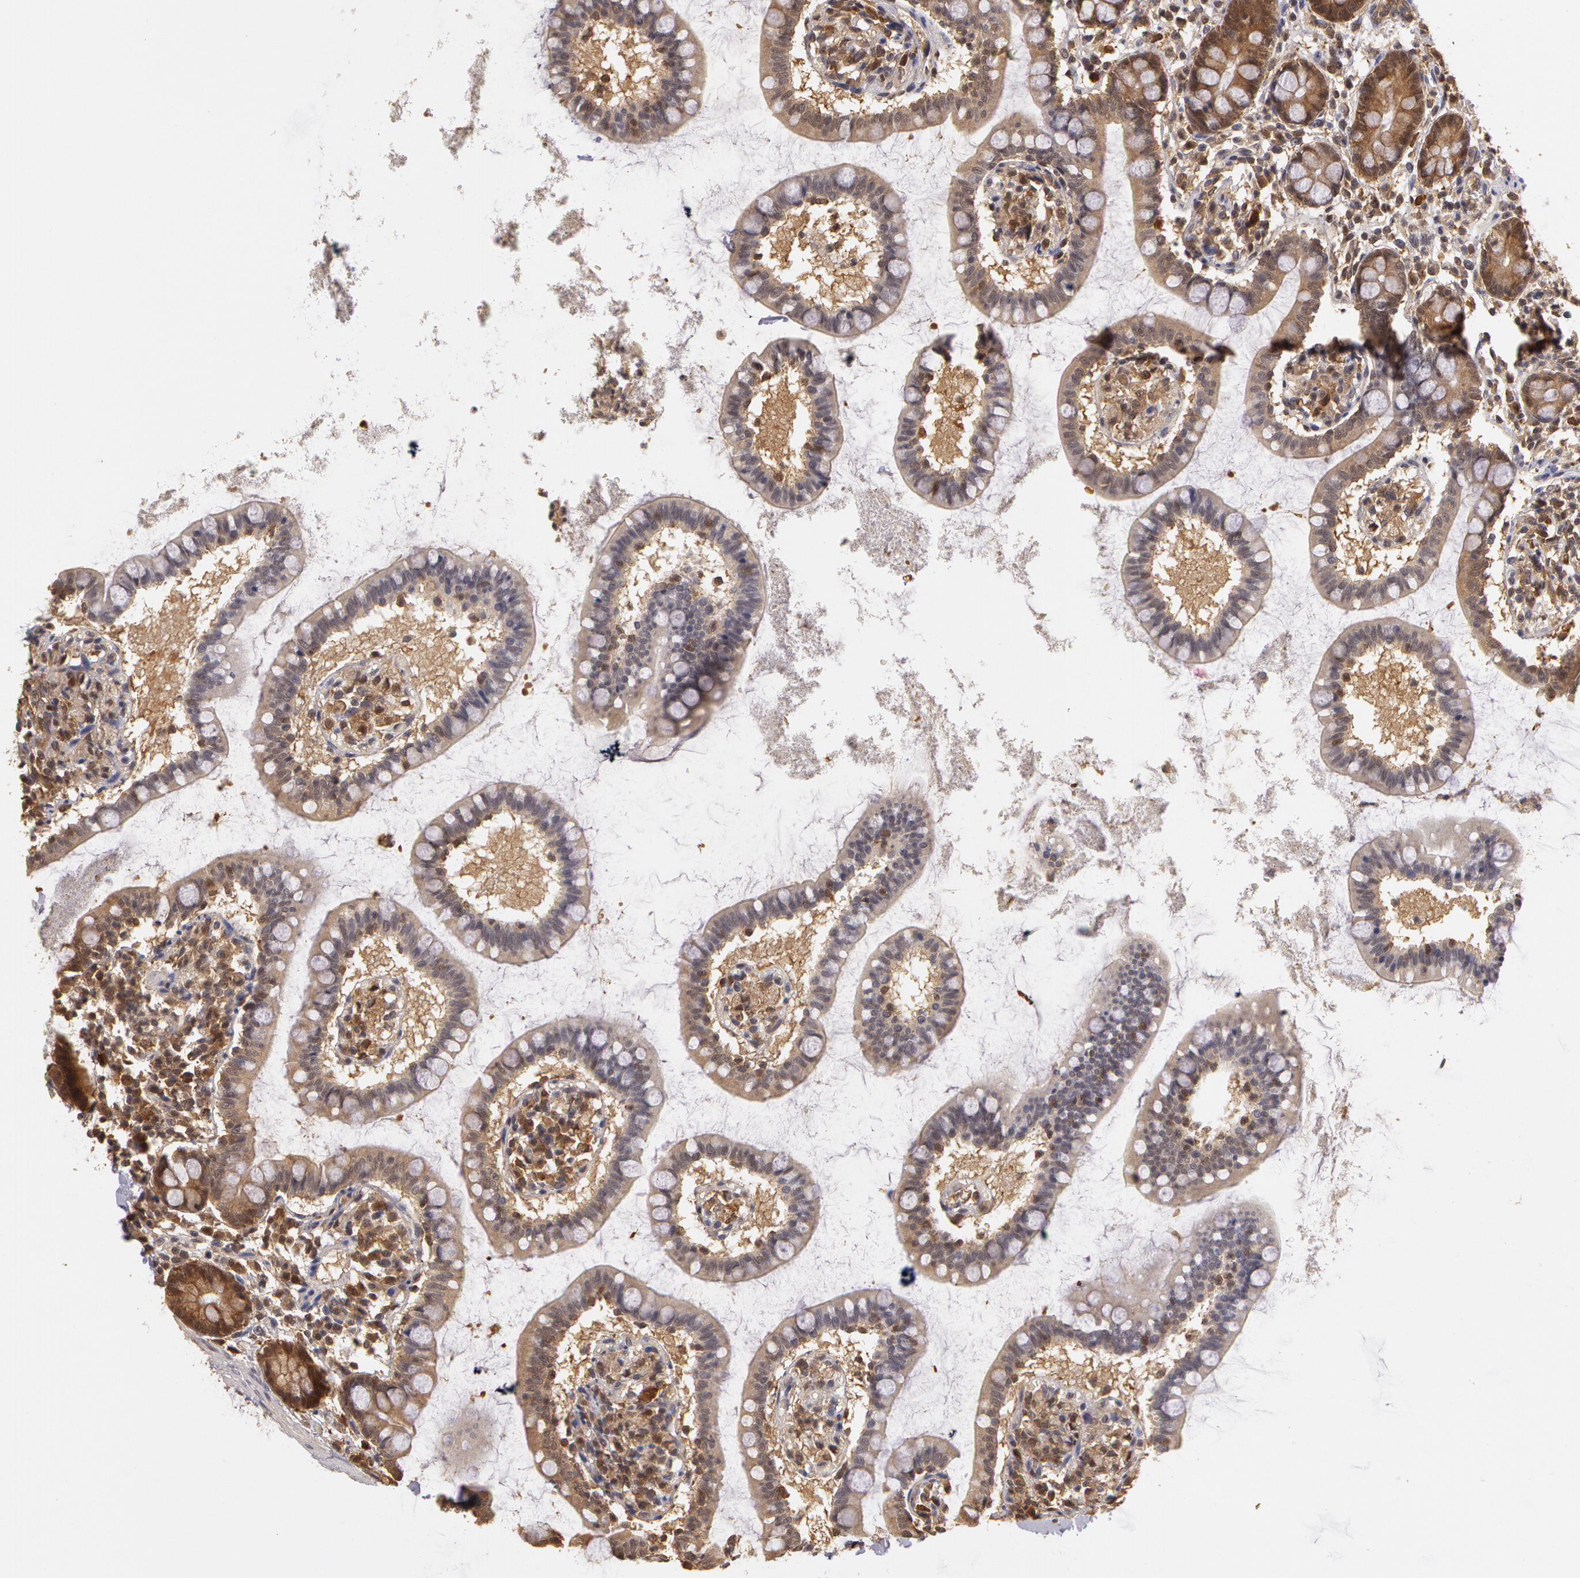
{"staining": {"intensity": "moderate", "quantity": "25%-75%", "location": "cytoplasmic/membranous"}, "tissue": "small intestine", "cell_type": "Glandular cells", "image_type": "normal", "snomed": [{"axis": "morphology", "description": "Normal tissue, NOS"}, {"axis": "topography", "description": "Small intestine"}], "caption": "A brown stain highlights moderate cytoplasmic/membranous staining of a protein in glandular cells of normal human small intestine.", "gene": "AHSA1", "patient": {"sex": "female", "age": 61}}